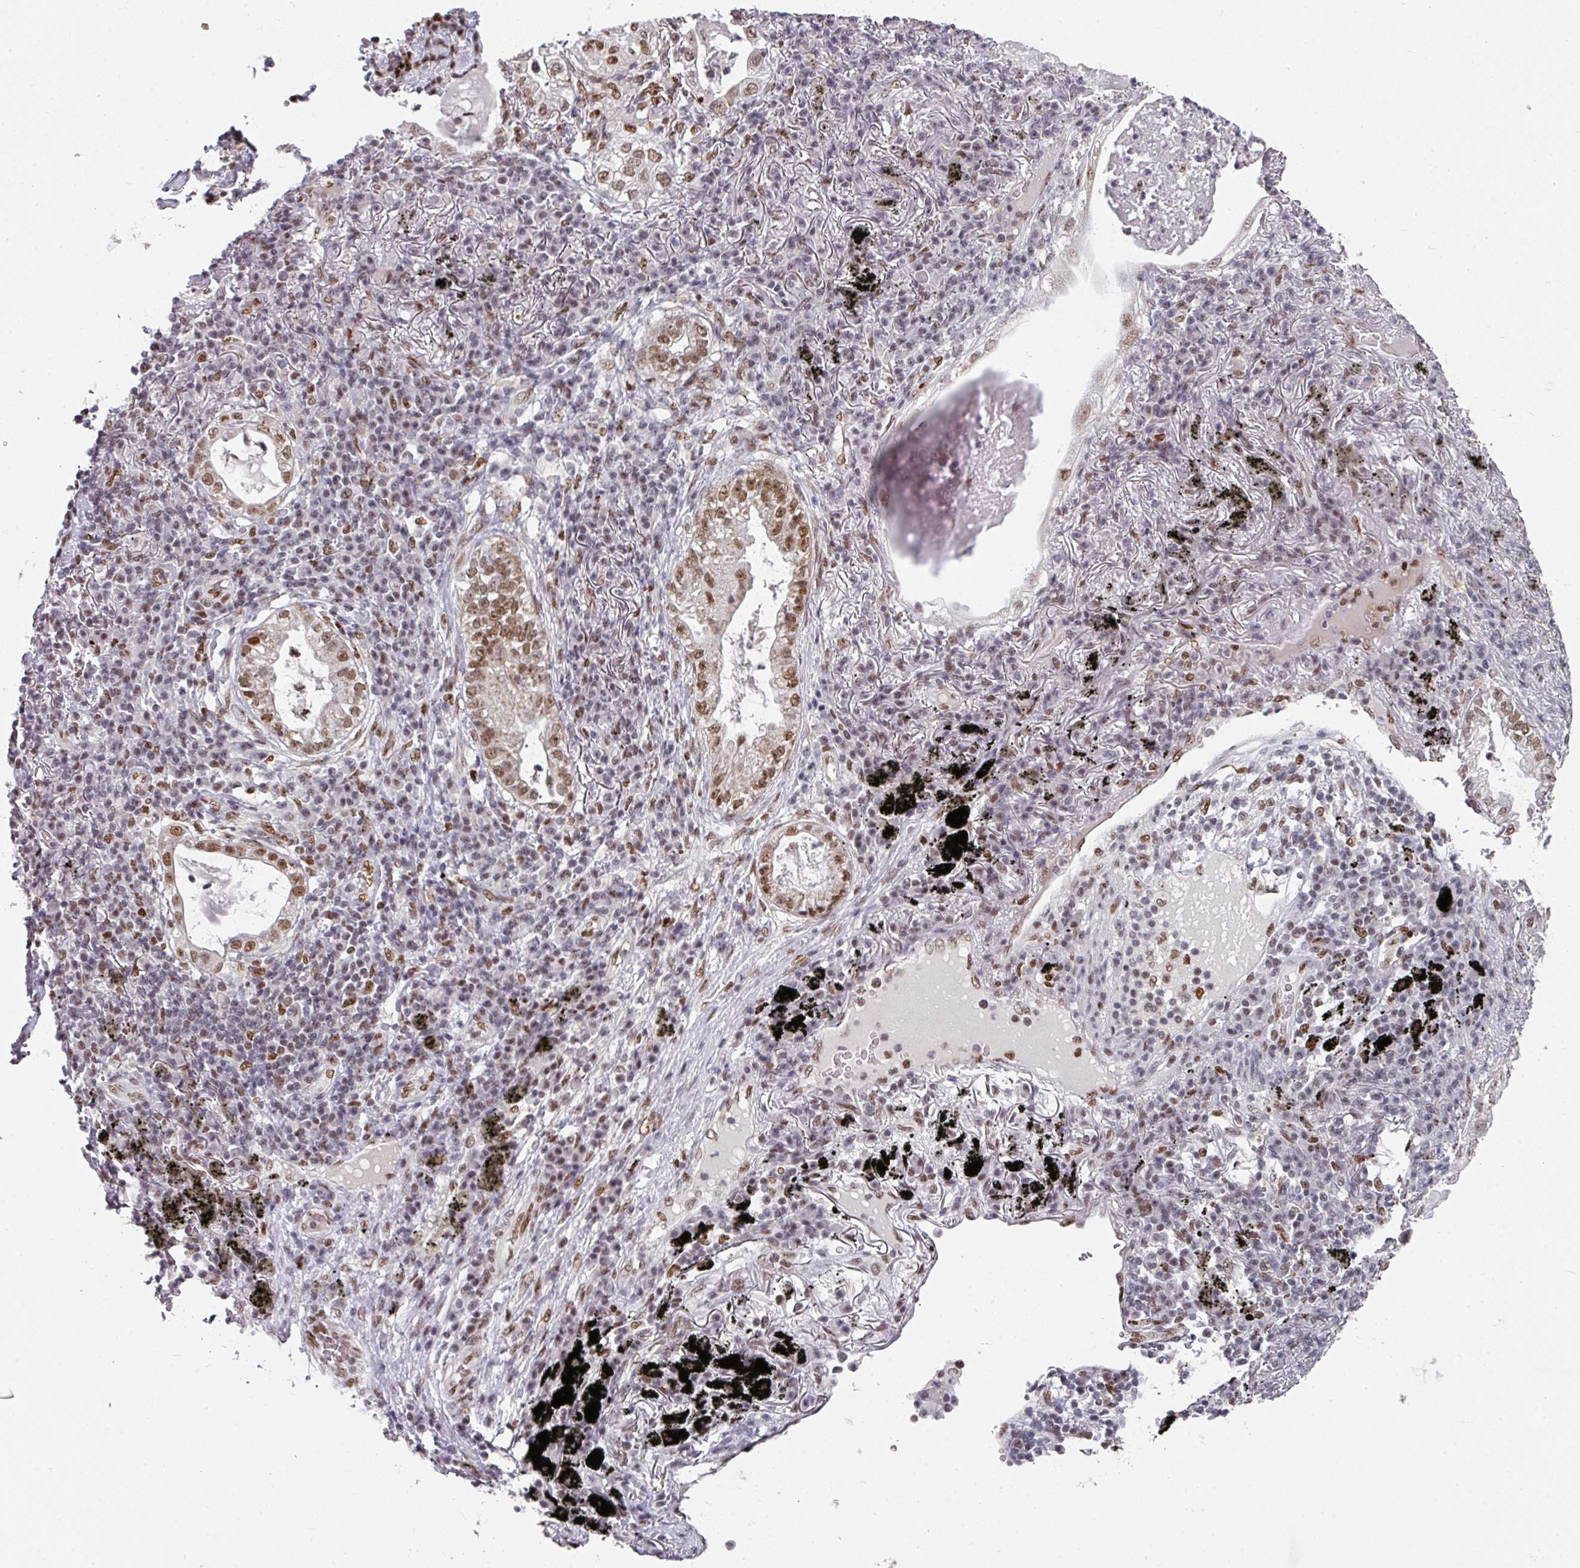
{"staining": {"intensity": "moderate", "quantity": ">75%", "location": "nuclear"}, "tissue": "lung cancer", "cell_type": "Tumor cells", "image_type": "cancer", "snomed": [{"axis": "morphology", "description": "Adenocarcinoma, NOS"}, {"axis": "topography", "description": "Lung"}], "caption": "Protein expression by IHC shows moderate nuclear expression in approximately >75% of tumor cells in lung cancer. The protein of interest is shown in brown color, while the nuclei are stained blue.", "gene": "RAD50", "patient": {"sex": "female", "age": 73}}